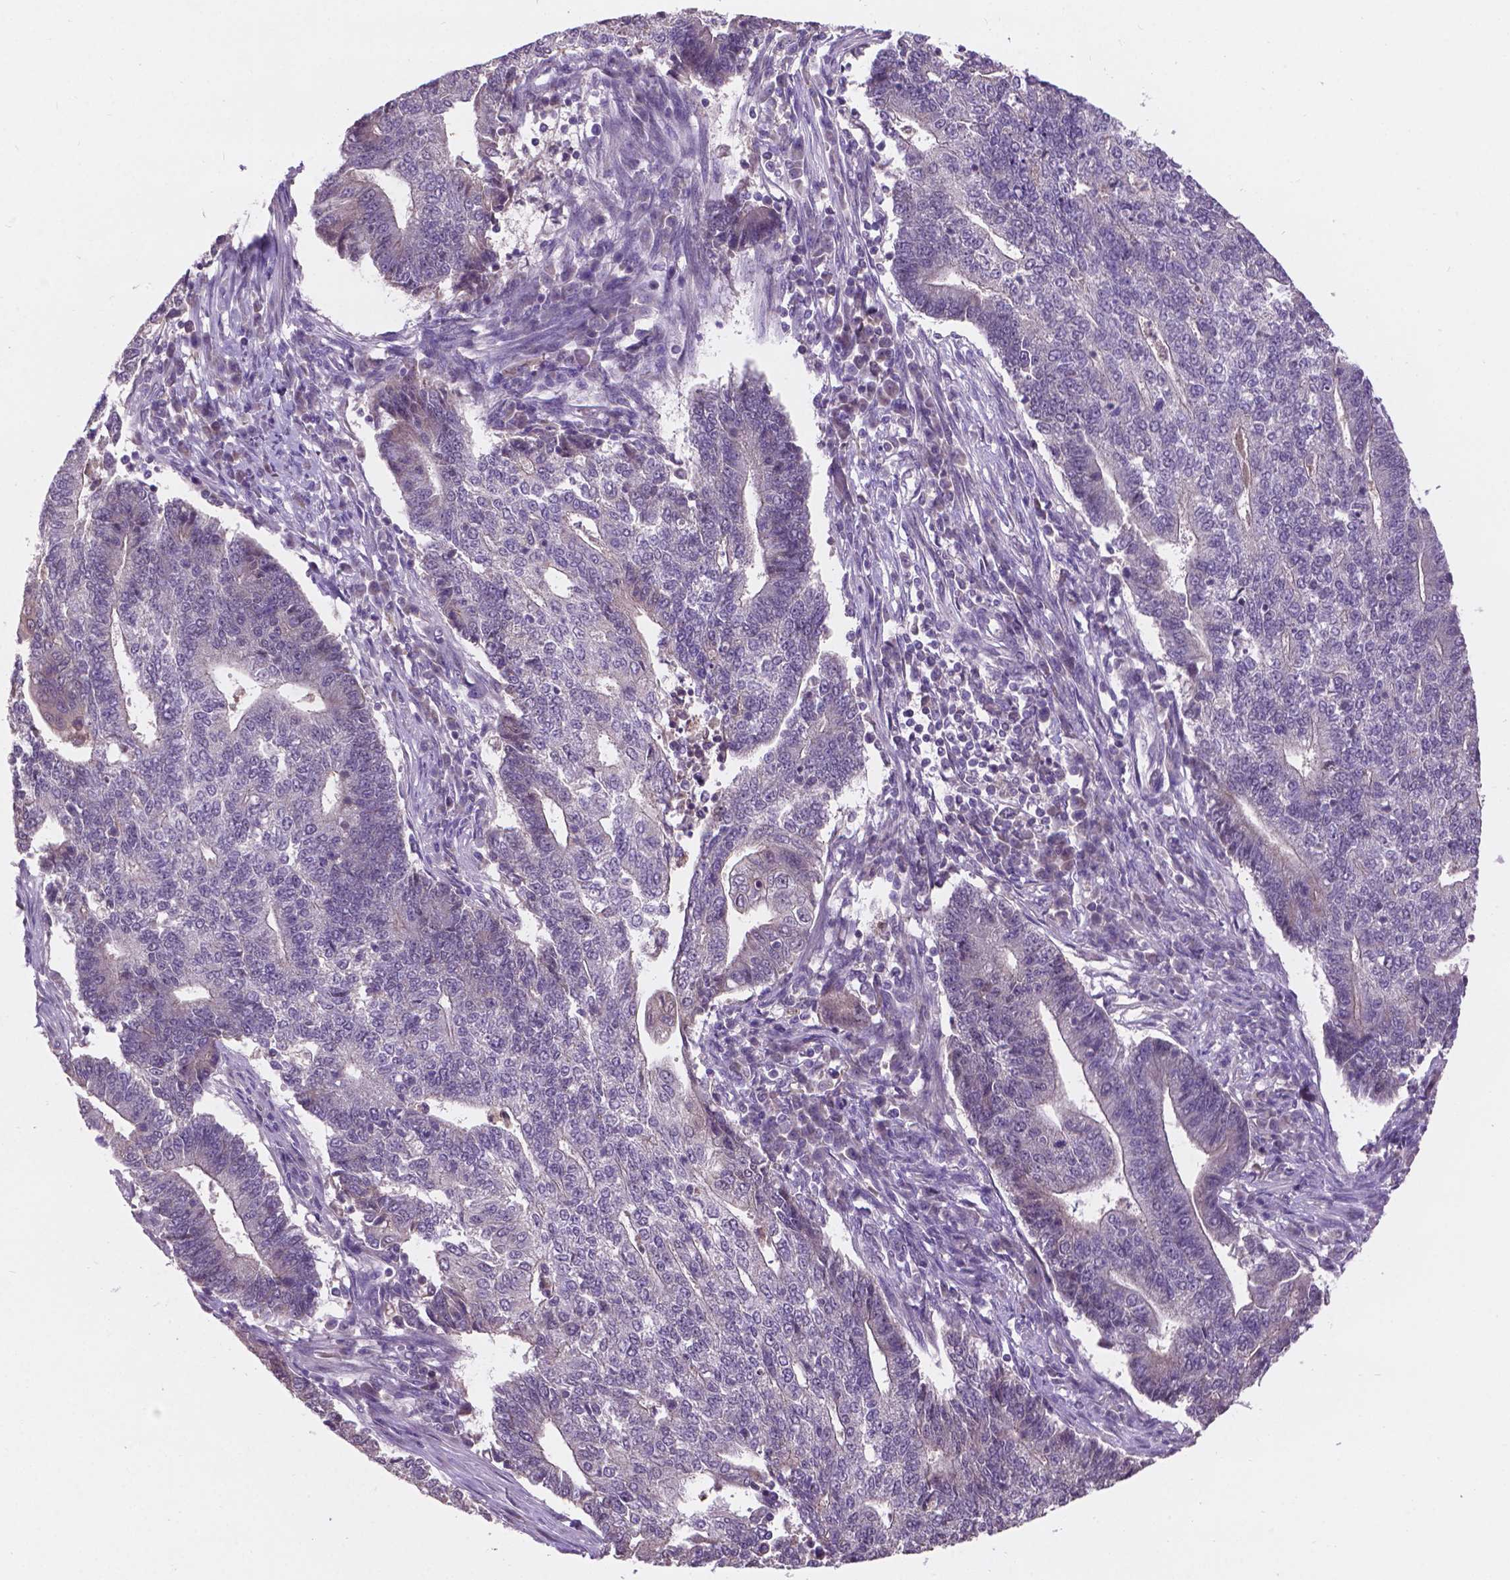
{"staining": {"intensity": "negative", "quantity": "none", "location": "none"}, "tissue": "endometrial cancer", "cell_type": "Tumor cells", "image_type": "cancer", "snomed": [{"axis": "morphology", "description": "Adenocarcinoma, NOS"}, {"axis": "topography", "description": "Uterus"}, {"axis": "topography", "description": "Endometrium"}], "caption": "Endometrial cancer was stained to show a protein in brown. There is no significant positivity in tumor cells. (Stains: DAB IHC with hematoxylin counter stain, Microscopy: brightfield microscopy at high magnification).", "gene": "GXYLT2", "patient": {"sex": "female", "age": 54}}